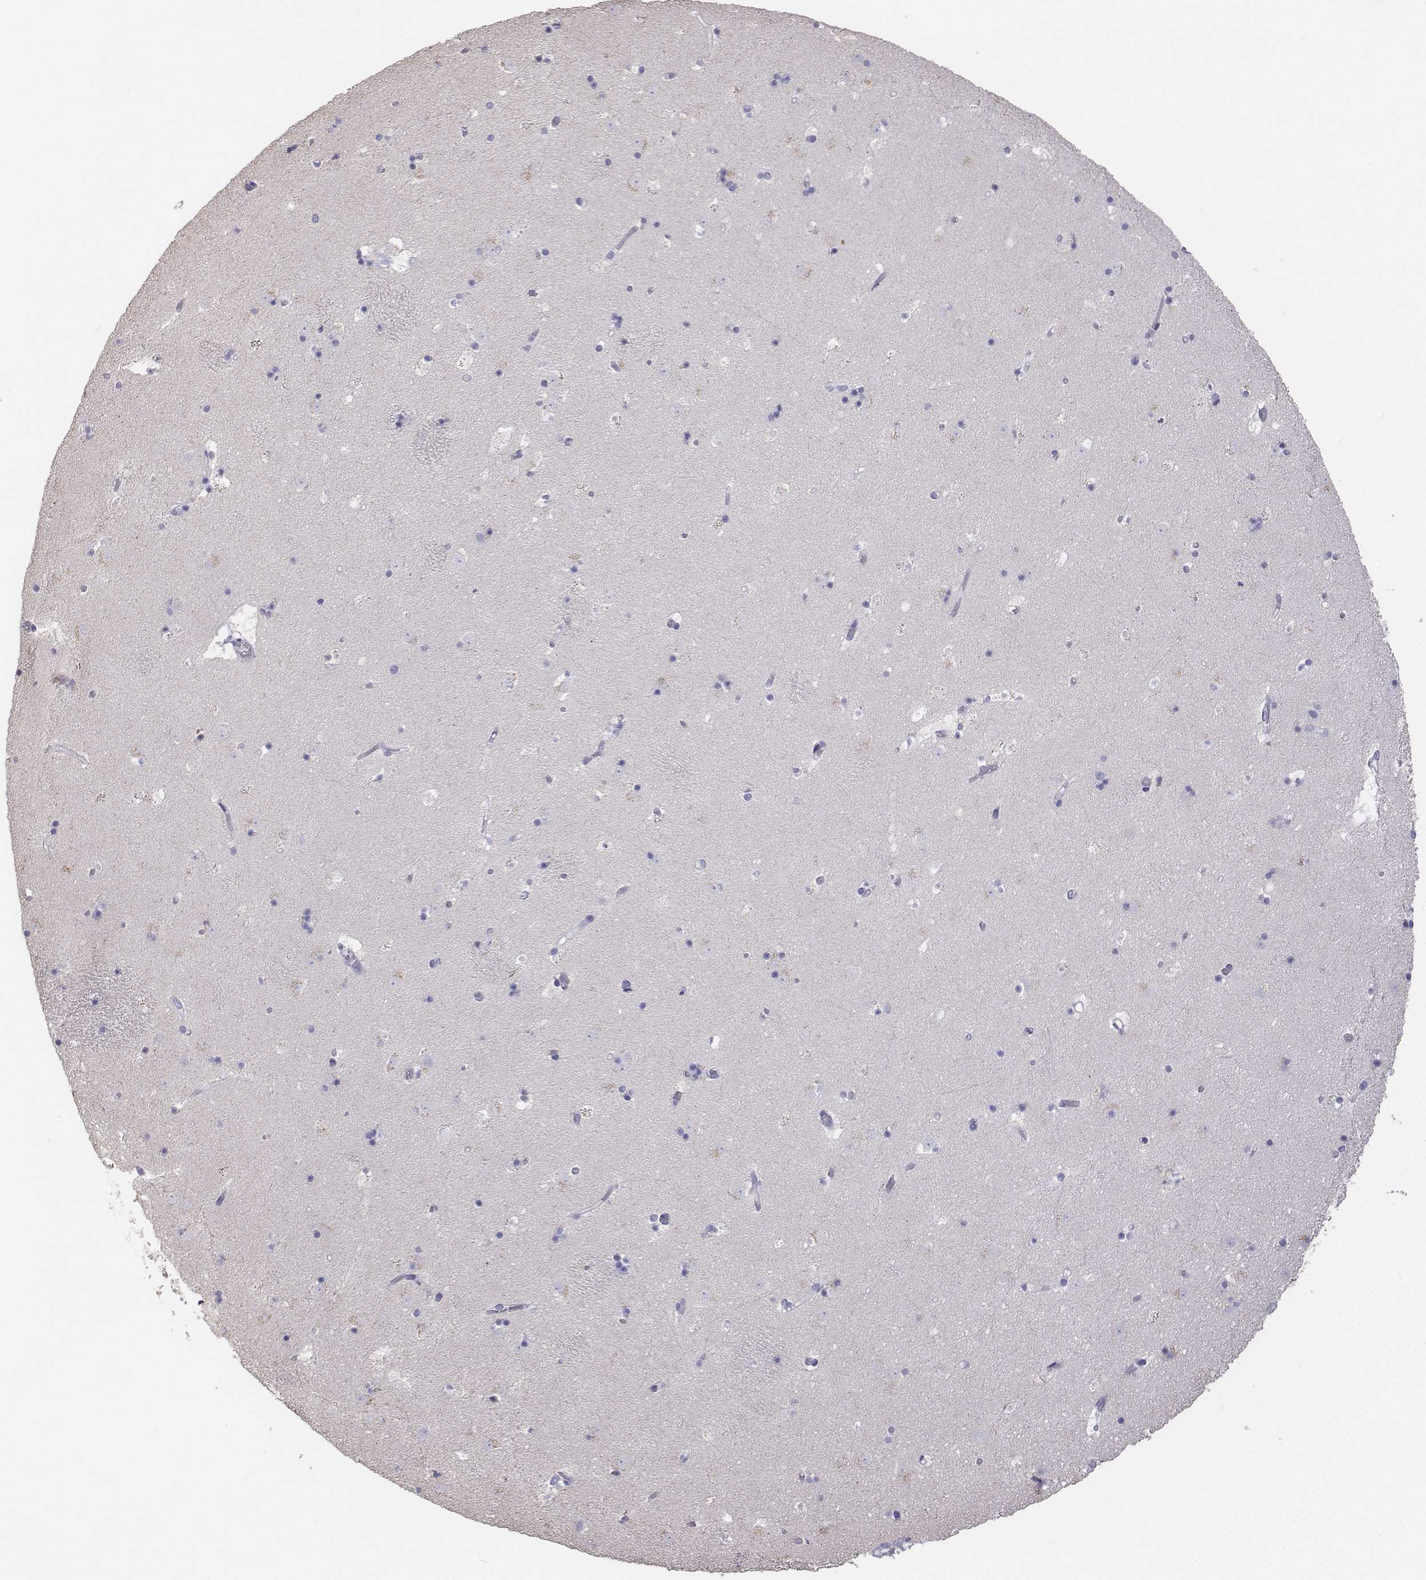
{"staining": {"intensity": "negative", "quantity": "none", "location": "none"}, "tissue": "caudate", "cell_type": "Glial cells", "image_type": "normal", "snomed": [{"axis": "morphology", "description": "Normal tissue, NOS"}, {"axis": "topography", "description": "Lateral ventricle wall"}], "caption": "Micrograph shows no significant protein expression in glial cells of normal caudate. Brightfield microscopy of immunohistochemistry stained with DAB (3,3'-diaminobenzidine) (brown) and hematoxylin (blue), captured at high magnification.", "gene": "LGSN", "patient": {"sex": "female", "age": 42}}